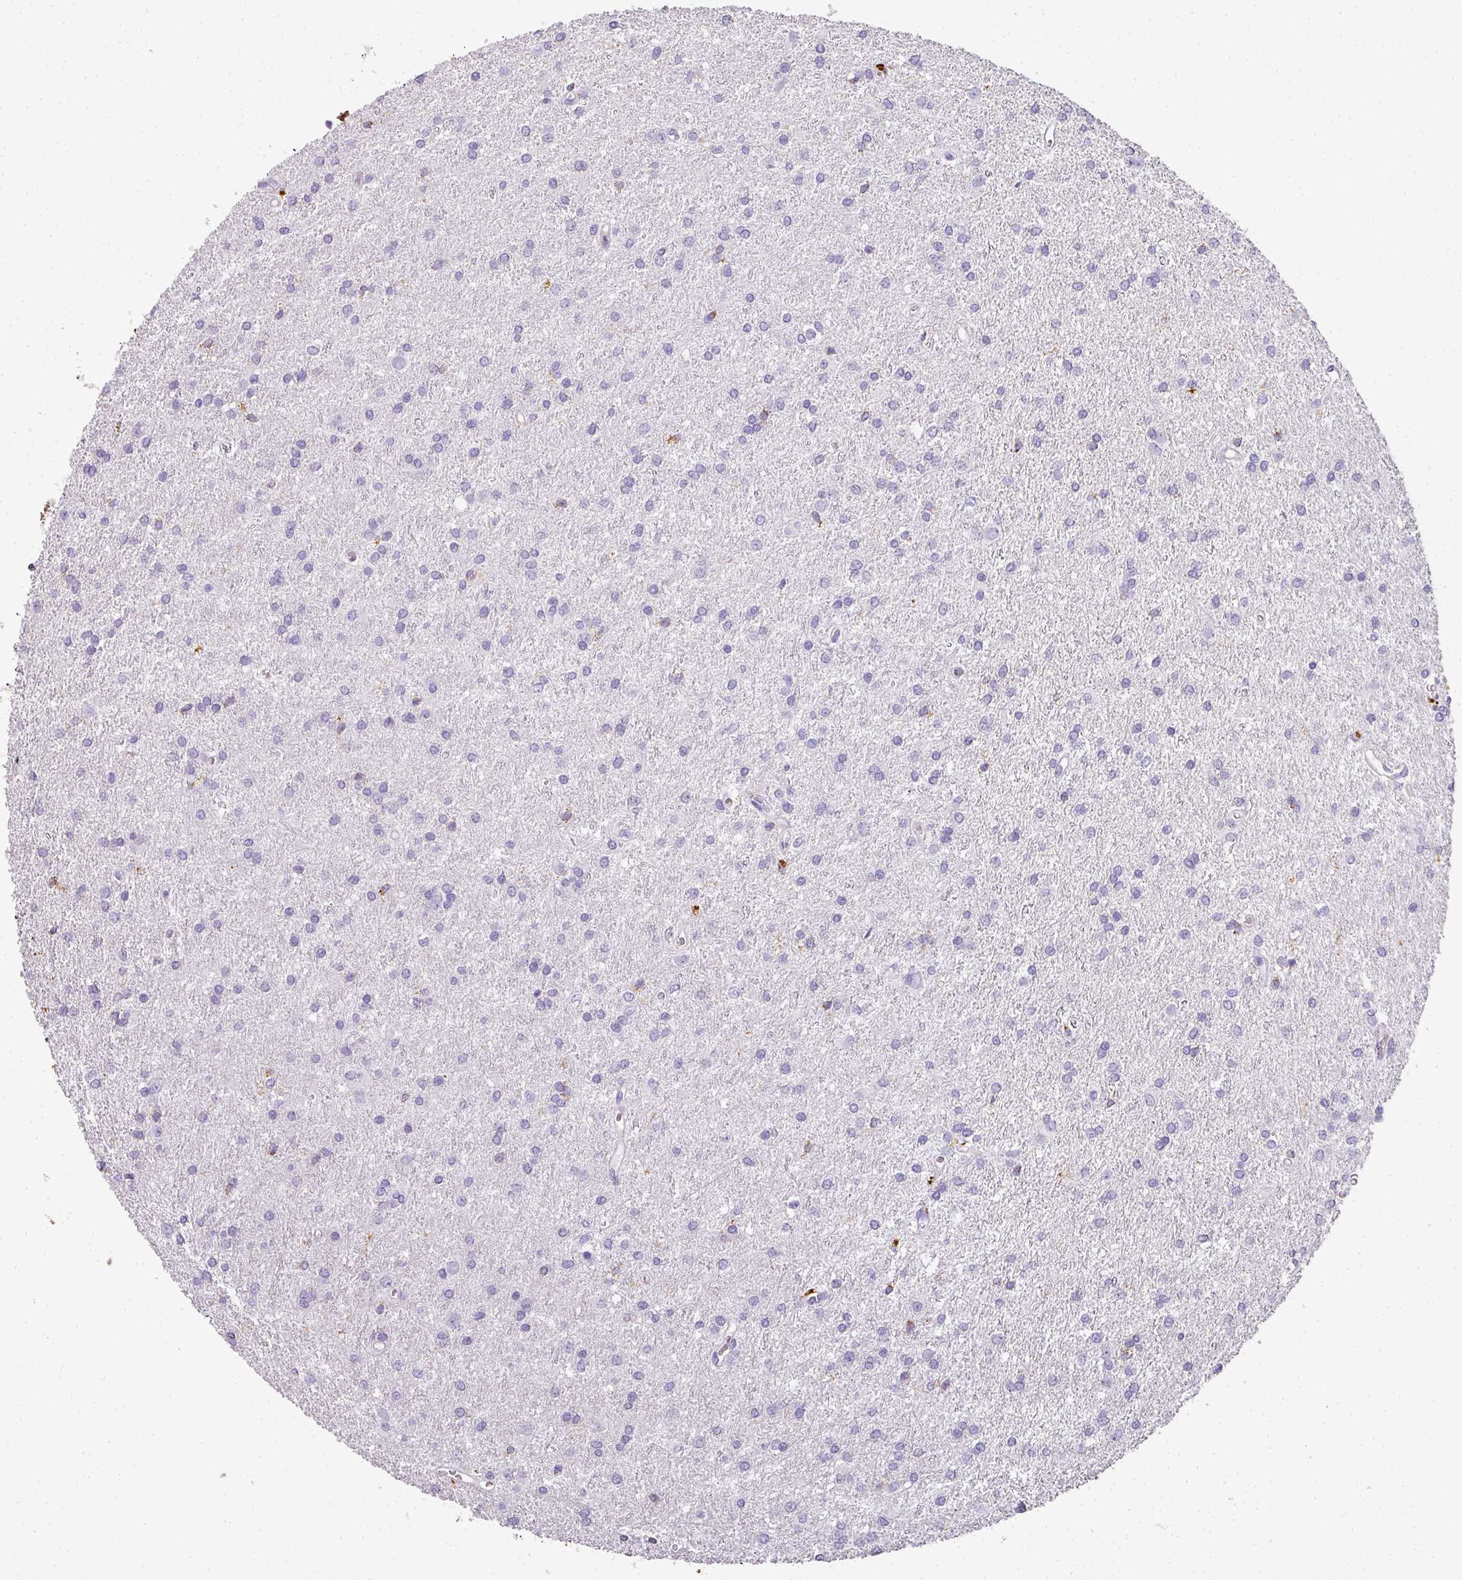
{"staining": {"intensity": "negative", "quantity": "none", "location": "none"}, "tissue": "glioma", "cell_type": "Tumor cells", "image_type": "cancer", "snomed": [{"axis": "morphology", "description": "Glioma, malignant, High grade"}, {"axis": "topography", "description": "Brain"}], "caption": "Immunohistochemistry (IHC) photomicrograph of human glioma stained for a protein (brown), which demonstrates no expression in tumor cells. The staining is performed using DAB brown chromogen with nuclei counter-stained in using hematoxylin.", "gene": "MMACHC", "patient": {"sex": "female", "age": 50}}